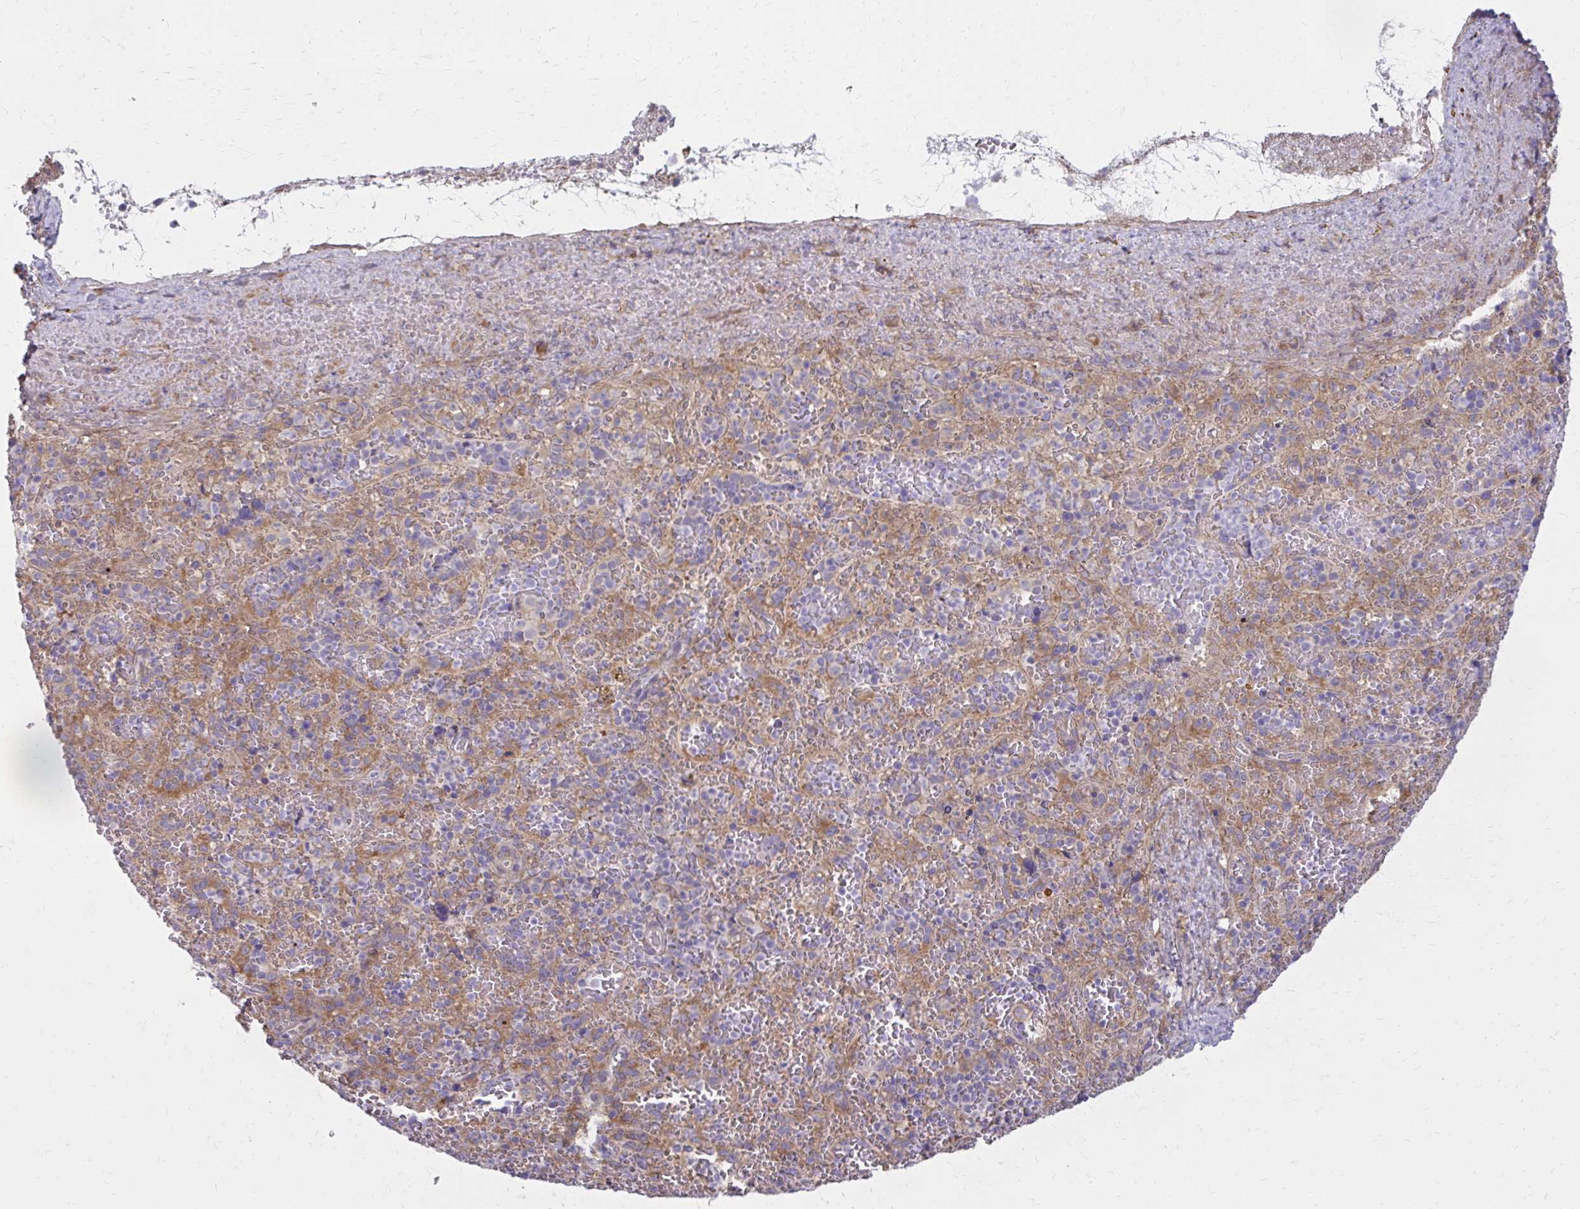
{"staining": {"intensity": "negative", "quantity": "none", "location": "none"}, "tissue": "spleen", "cell_type": "Cells in red pulp", "image_type": "normal", "snomed": [{"axis": "morphology", "description": "Normal tissue, NOS"}, {"axis": "topography", "description": "Spleen"}], "caption": "DAB (3,3'-diaminobenzidine) immunohistochemical staining of unremarkable spleen demonstrates no significant positivity in cells in red pulp.", "gene": "CEMP1", "patient": {"sex": "female", "age": 50}}